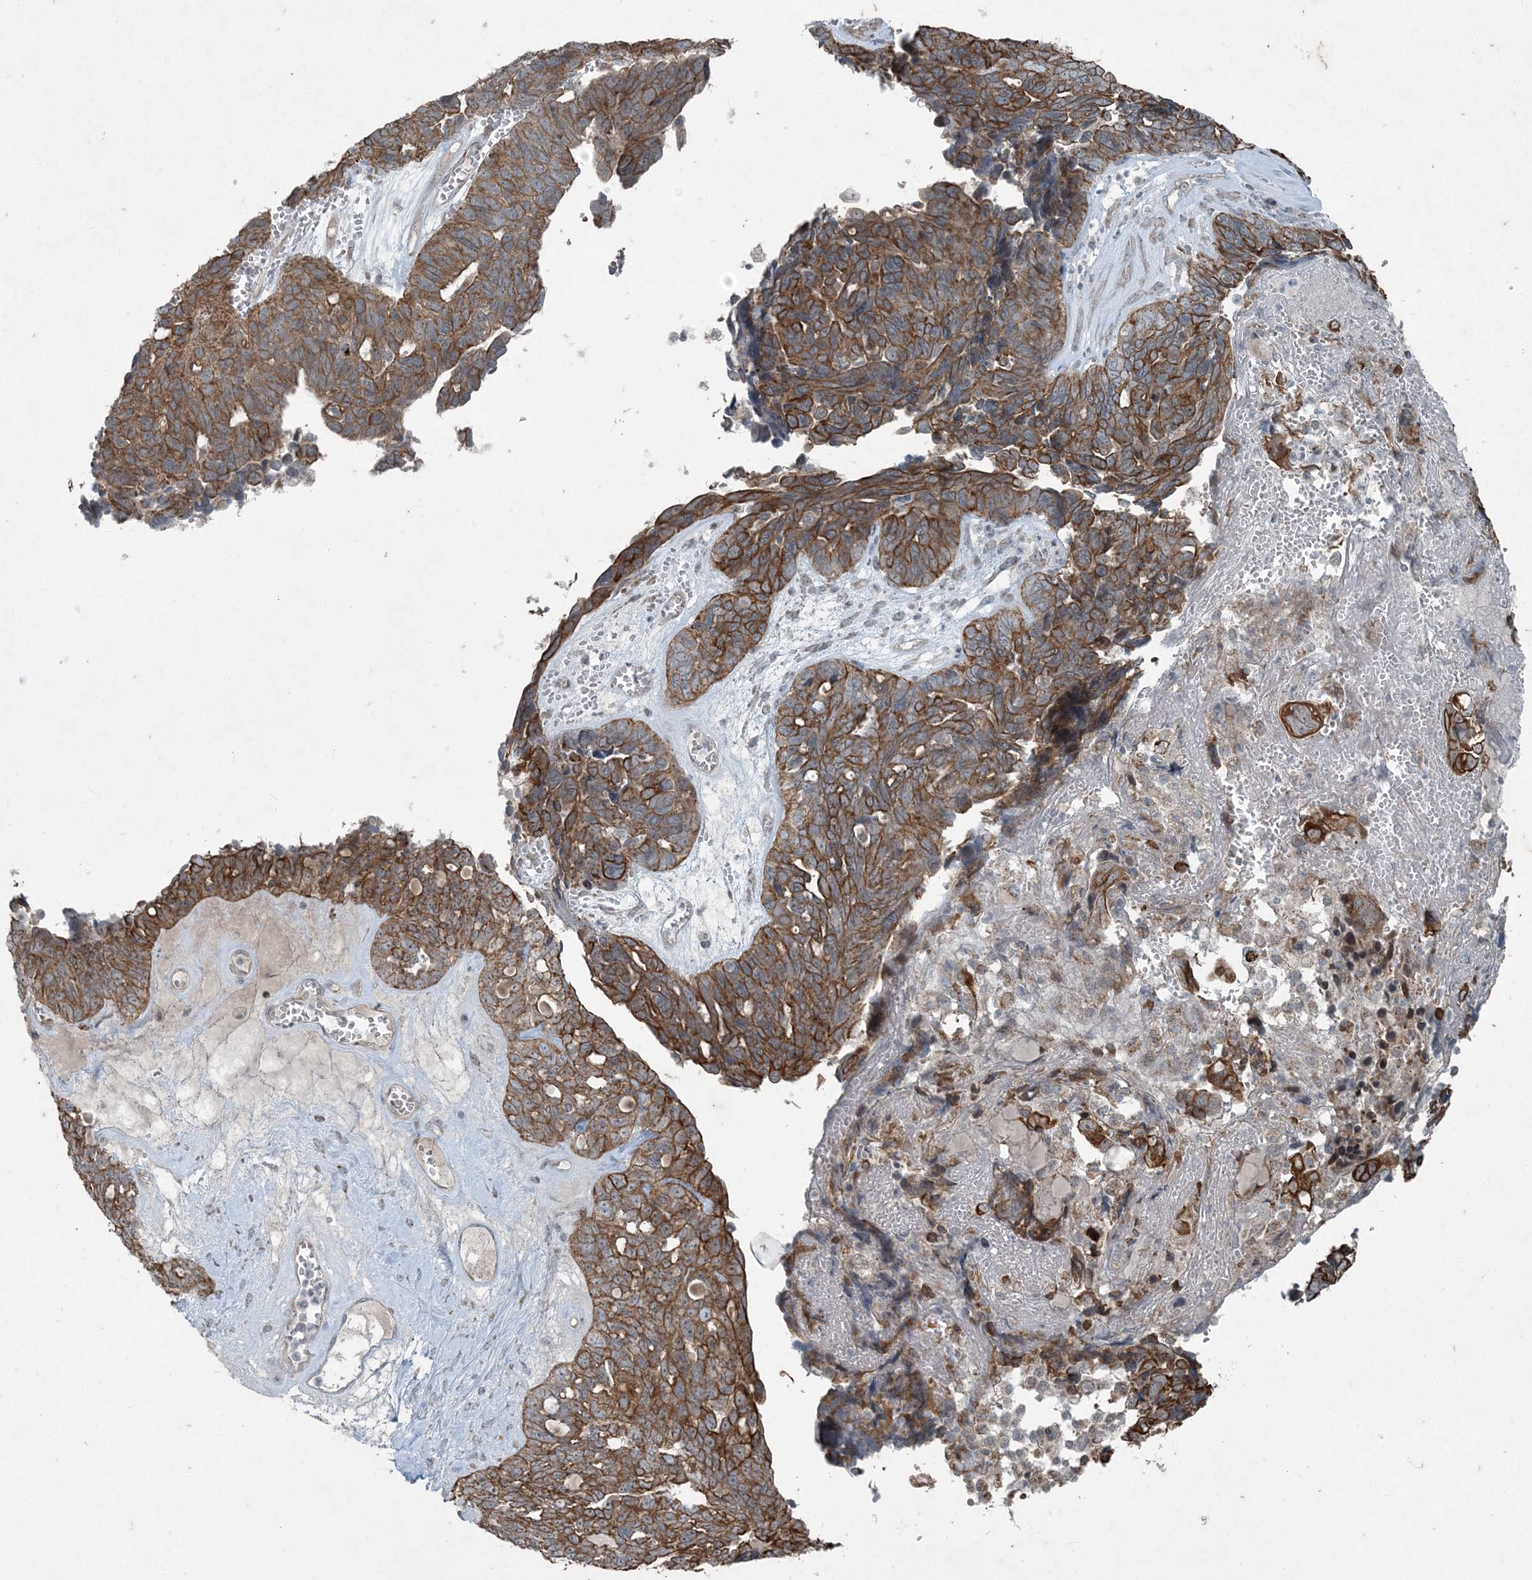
{"staining": {"intensity": "strong", "quantity": ">75%", "location": "cytoplasmic/membranous"}, "tissue": "ovarian cancer", "cell_type": "Tumor cells", "image_type": "cancer", "snomed": [{"axis": "morphology", "description": "Cystadenocarcinoma, serous, NOS"}, {"axis": "topography", "description": "Ovary"}], "caption": "Ovarian cancer (serous cystadenocarcinoma) tissue exhibits strong cytoplasmic/membranous staining in approximately >75% of tumor cells (DAB (3,3'-diaminobenzidine) IHC with brightfield microscopy, high magnification).", "gene": "PC", "patient": {"sex": "female", "age": 79}}